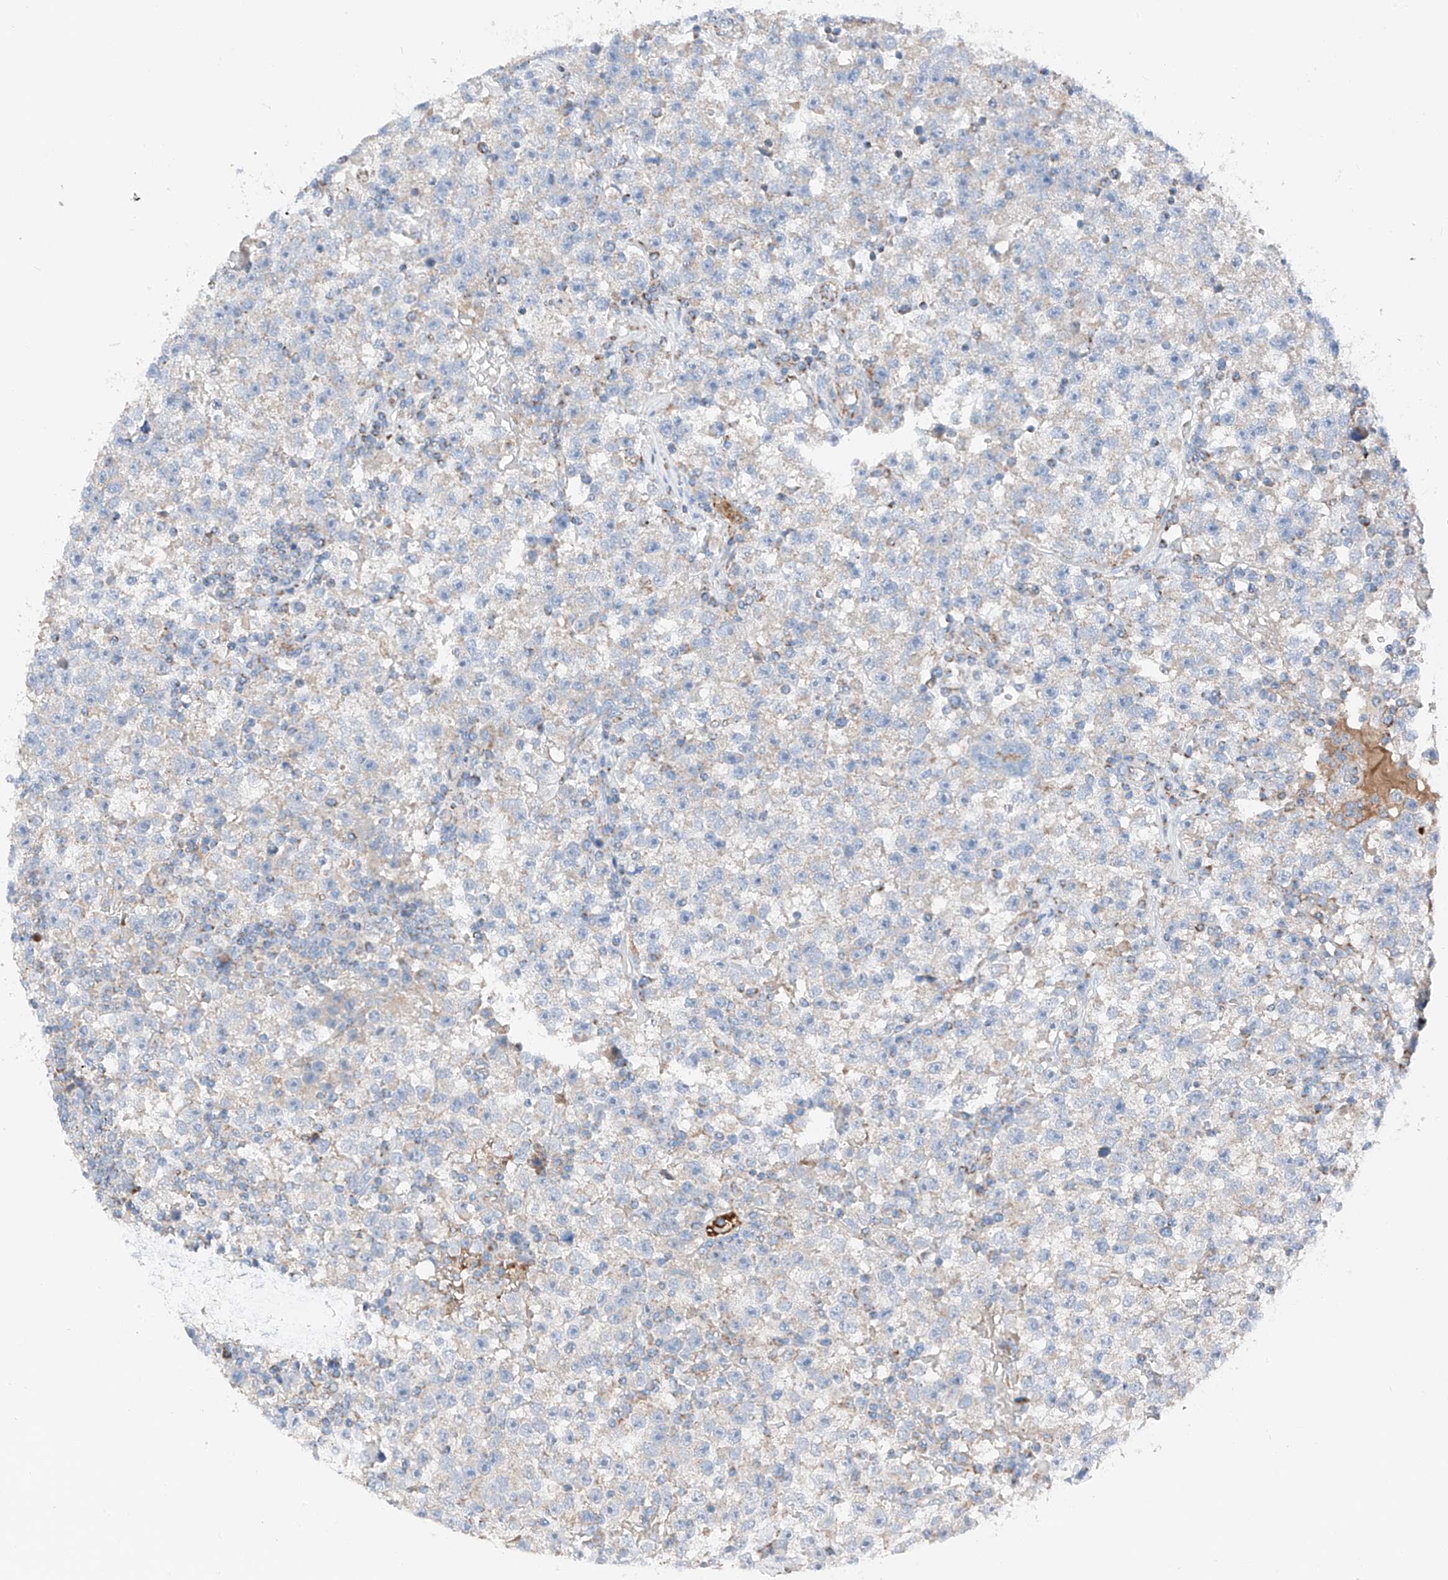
{"staining": {"intensity": "negative", "quantity": "none", "location": "none"}, "tissue": "testis cancer", "cell_type": "Tumor cells", "image_type": "cancer", "snomed": [{"axis": "morphology", "description": "Seminoma, NOS"}, {"axis": "topography", "description": "Testis"}], "caption": "An immunohistochemistry image of seminoma (testis) is shown. There is no staining in tumor cells of seminoma (testis). (Immunohistochemistry (ihc), brightfield microscopy, high magnification).", "gene": "MRAP", "patient": {"sex": "male", "age": 22}}